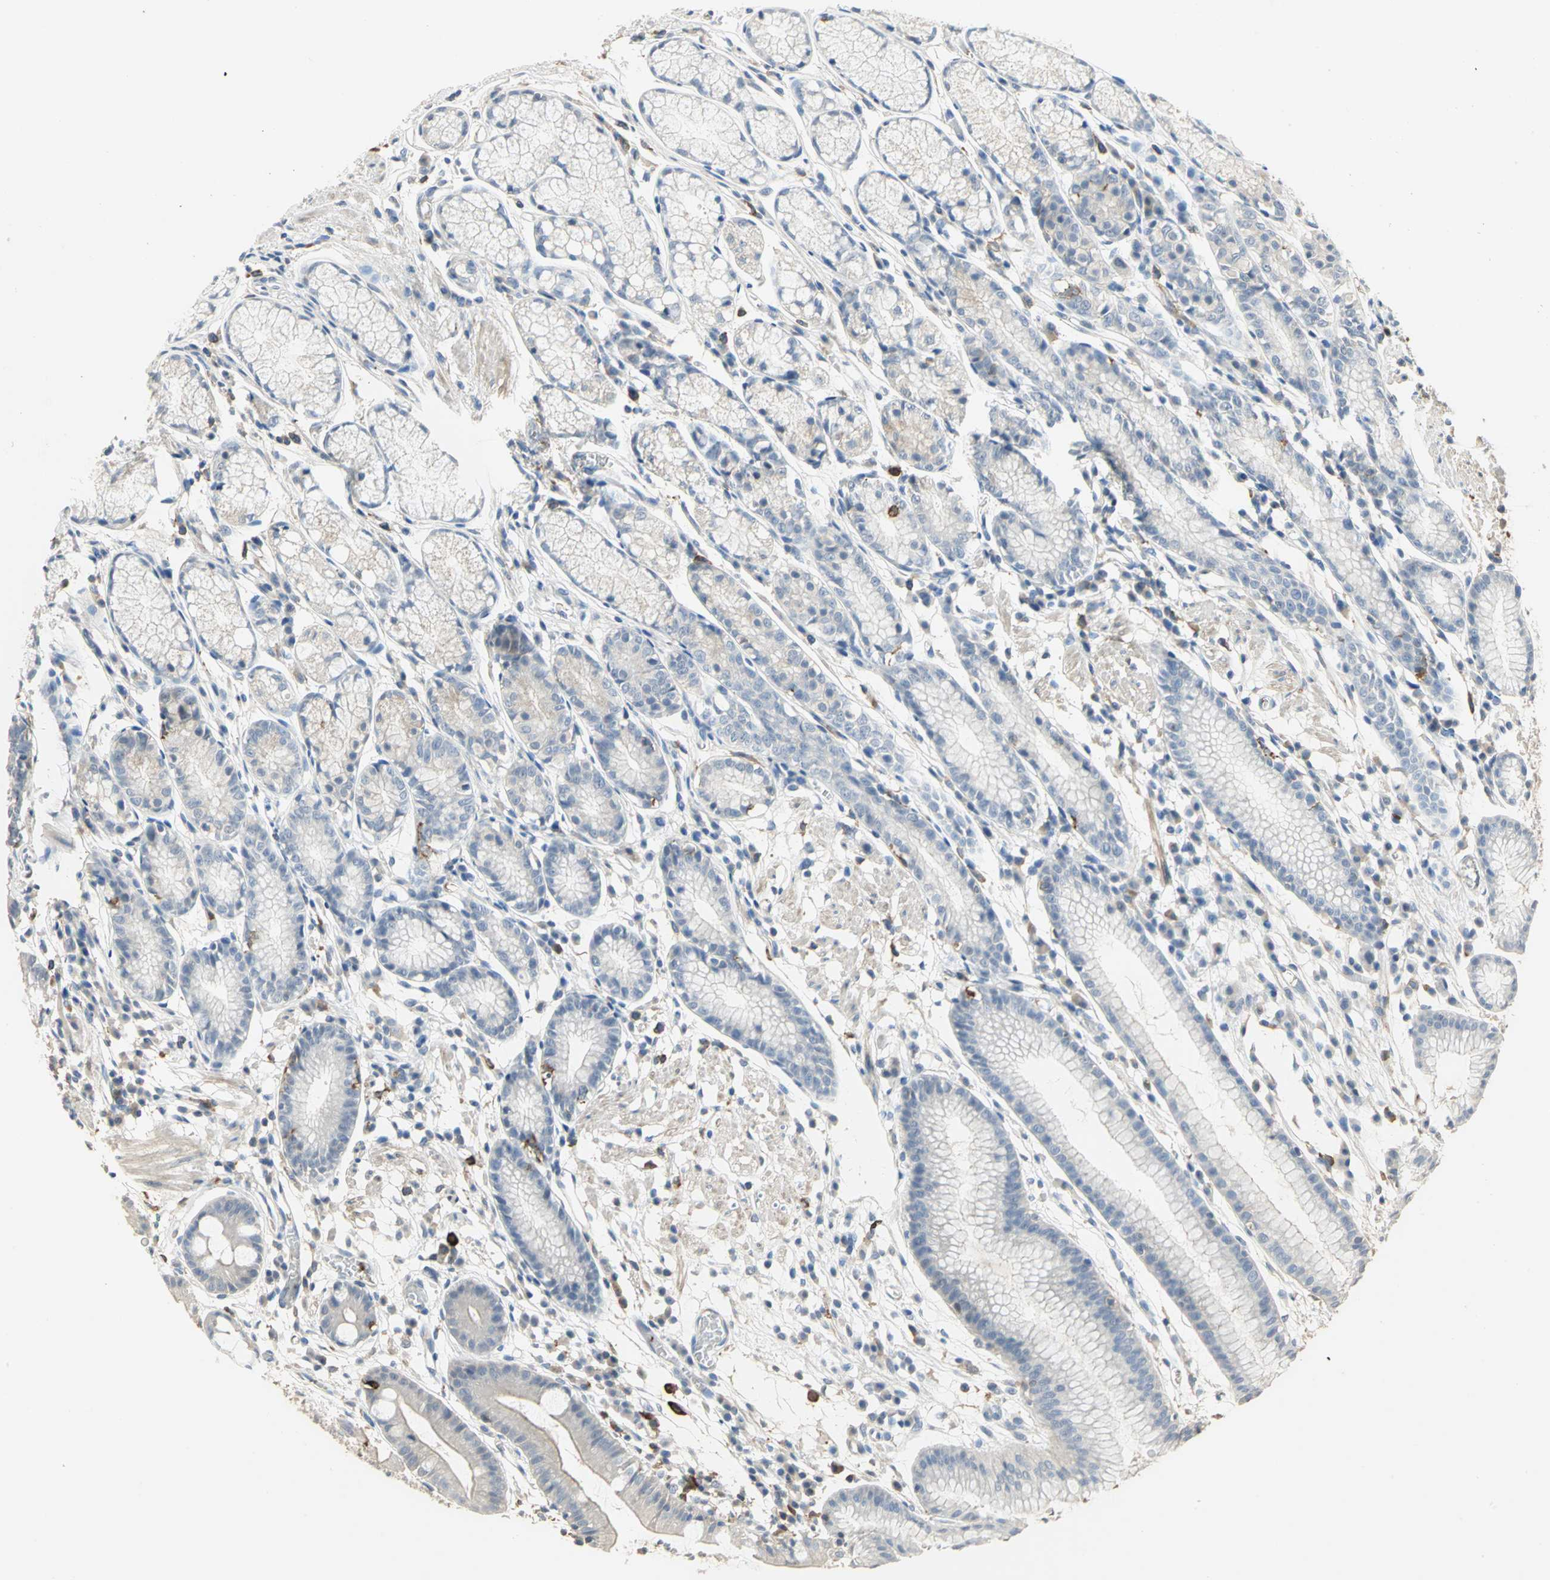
{"staining": {"intensity": "negative", "quantity": "none", "location": "none"}, "tissue": "stomach", "cell_type": "Glandular cells", "image_type": "normal", "snomed": [{"axis": "morphology", "description": "Normal tissue, NOS"}, {"axis": "morphology", "description": "Inflammation, NOS"}, {"axis": "topography", "description": "Stomach, lower"}], "caption": "The photomicrograph reveals no staining of glandular cells in unremarkable stomach. The staining is performed using DAB (3,3'-diaminobenzidine) brown chromogen with nuclei counter-stained in using hematoxylin.", "gene": "SKAP2", "patient": {"sex": "male", "age": 59}}